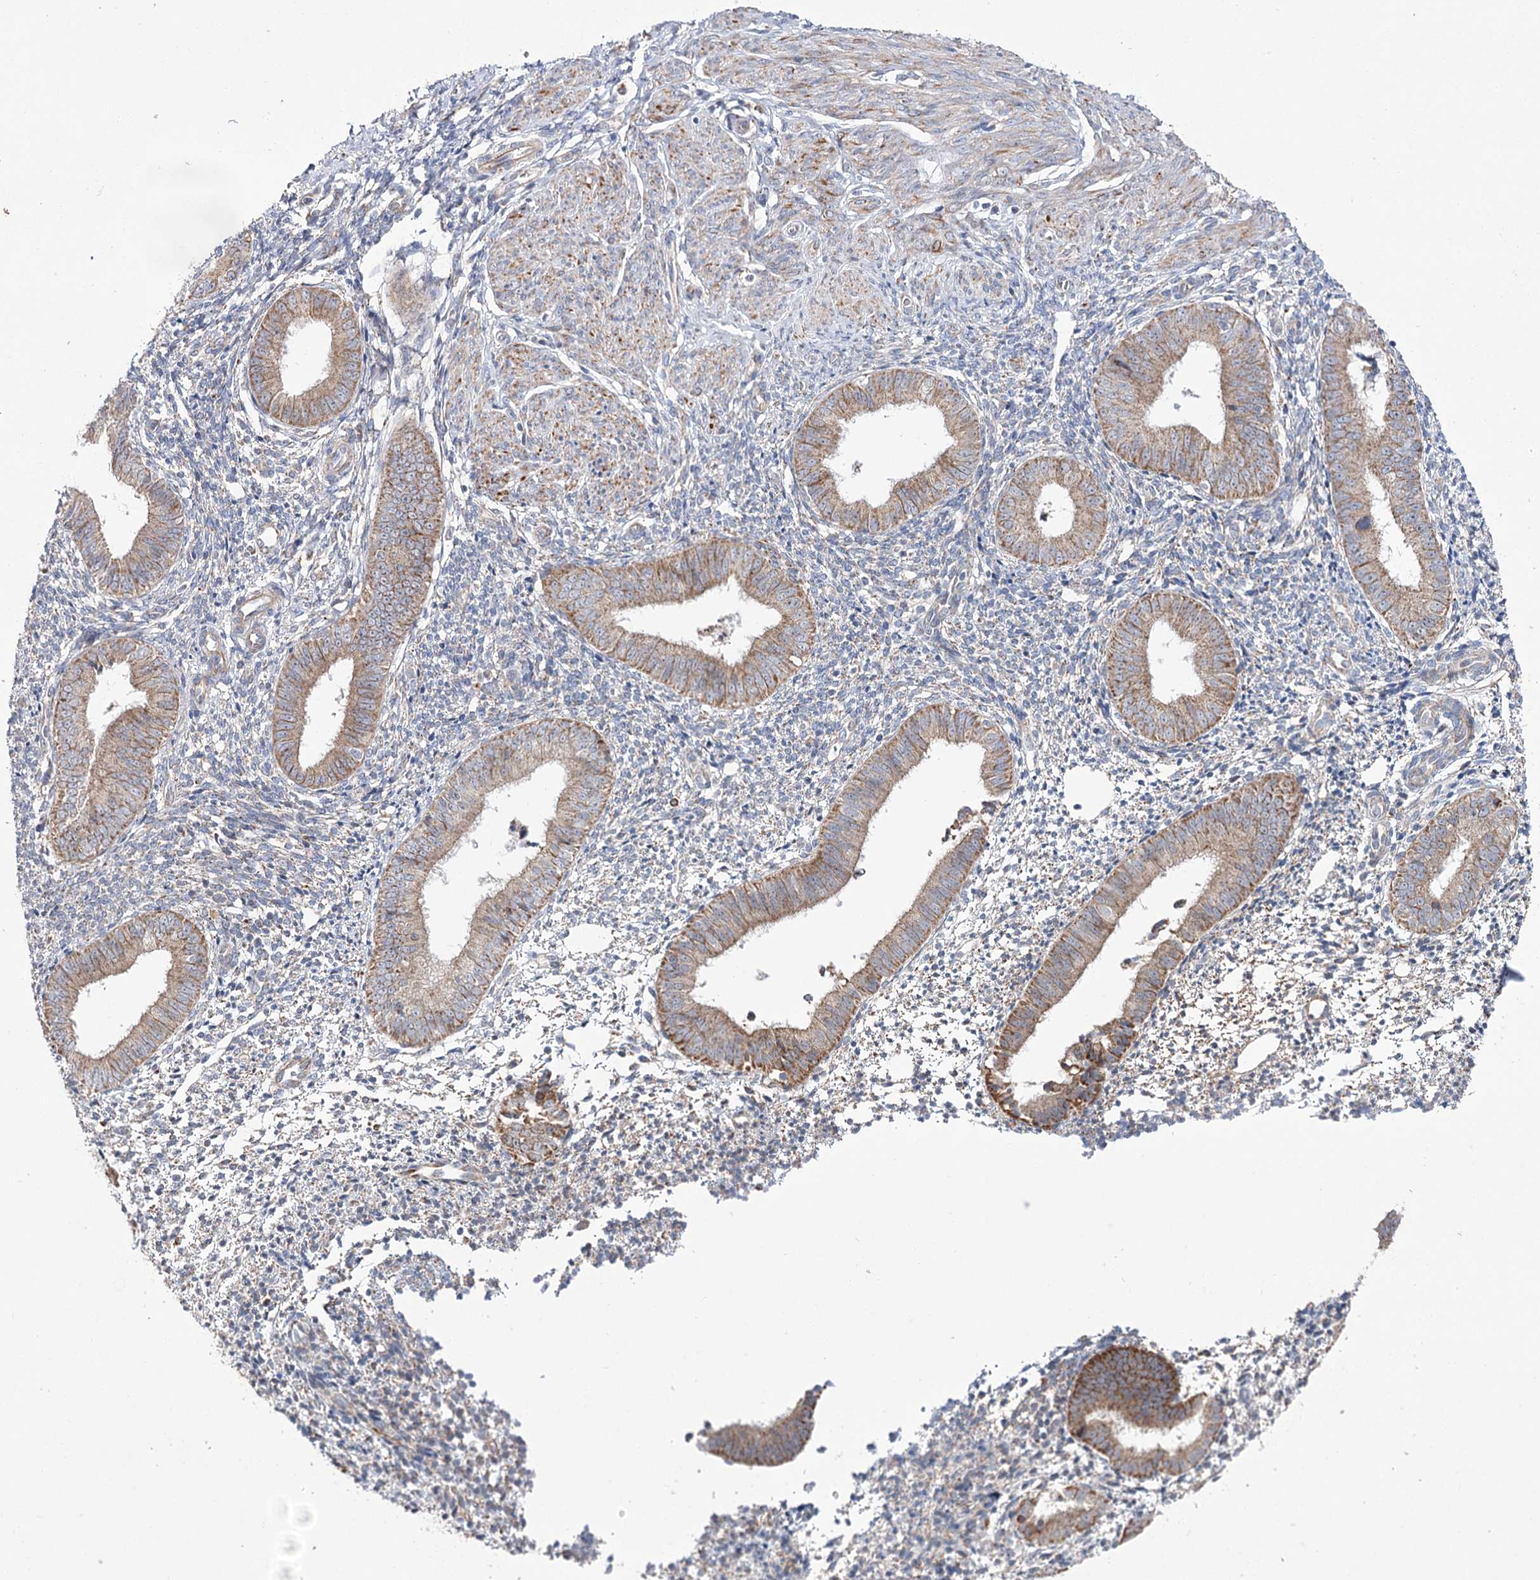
{"staining": {"intensity": "weak", "quantity": "<25%", "location": "cytoplasmic/membranous"}, "tissue": "endometrium", "cell_type": "Cells in endometrial stroma", "image_type": "normal", "snomed": [{"axis": "morphology", "description": "Normal tissue, NOS"}, {"axis": "topography", "description": "Uterus"}, {"axis": "topography", "description": "Endometrium"}], "caption": "There is no significant staining in cells in endometrial stroma of endometrium. The staining was performed using DAB (3,3'-diaminobenzidine) to visualize the protein expression in brown, while the nuclei were stained in blue with hematoxylin (Magnification: 20x).", "gene": "ECHDC3", "patient": {"sex": "female", "age": 48}}